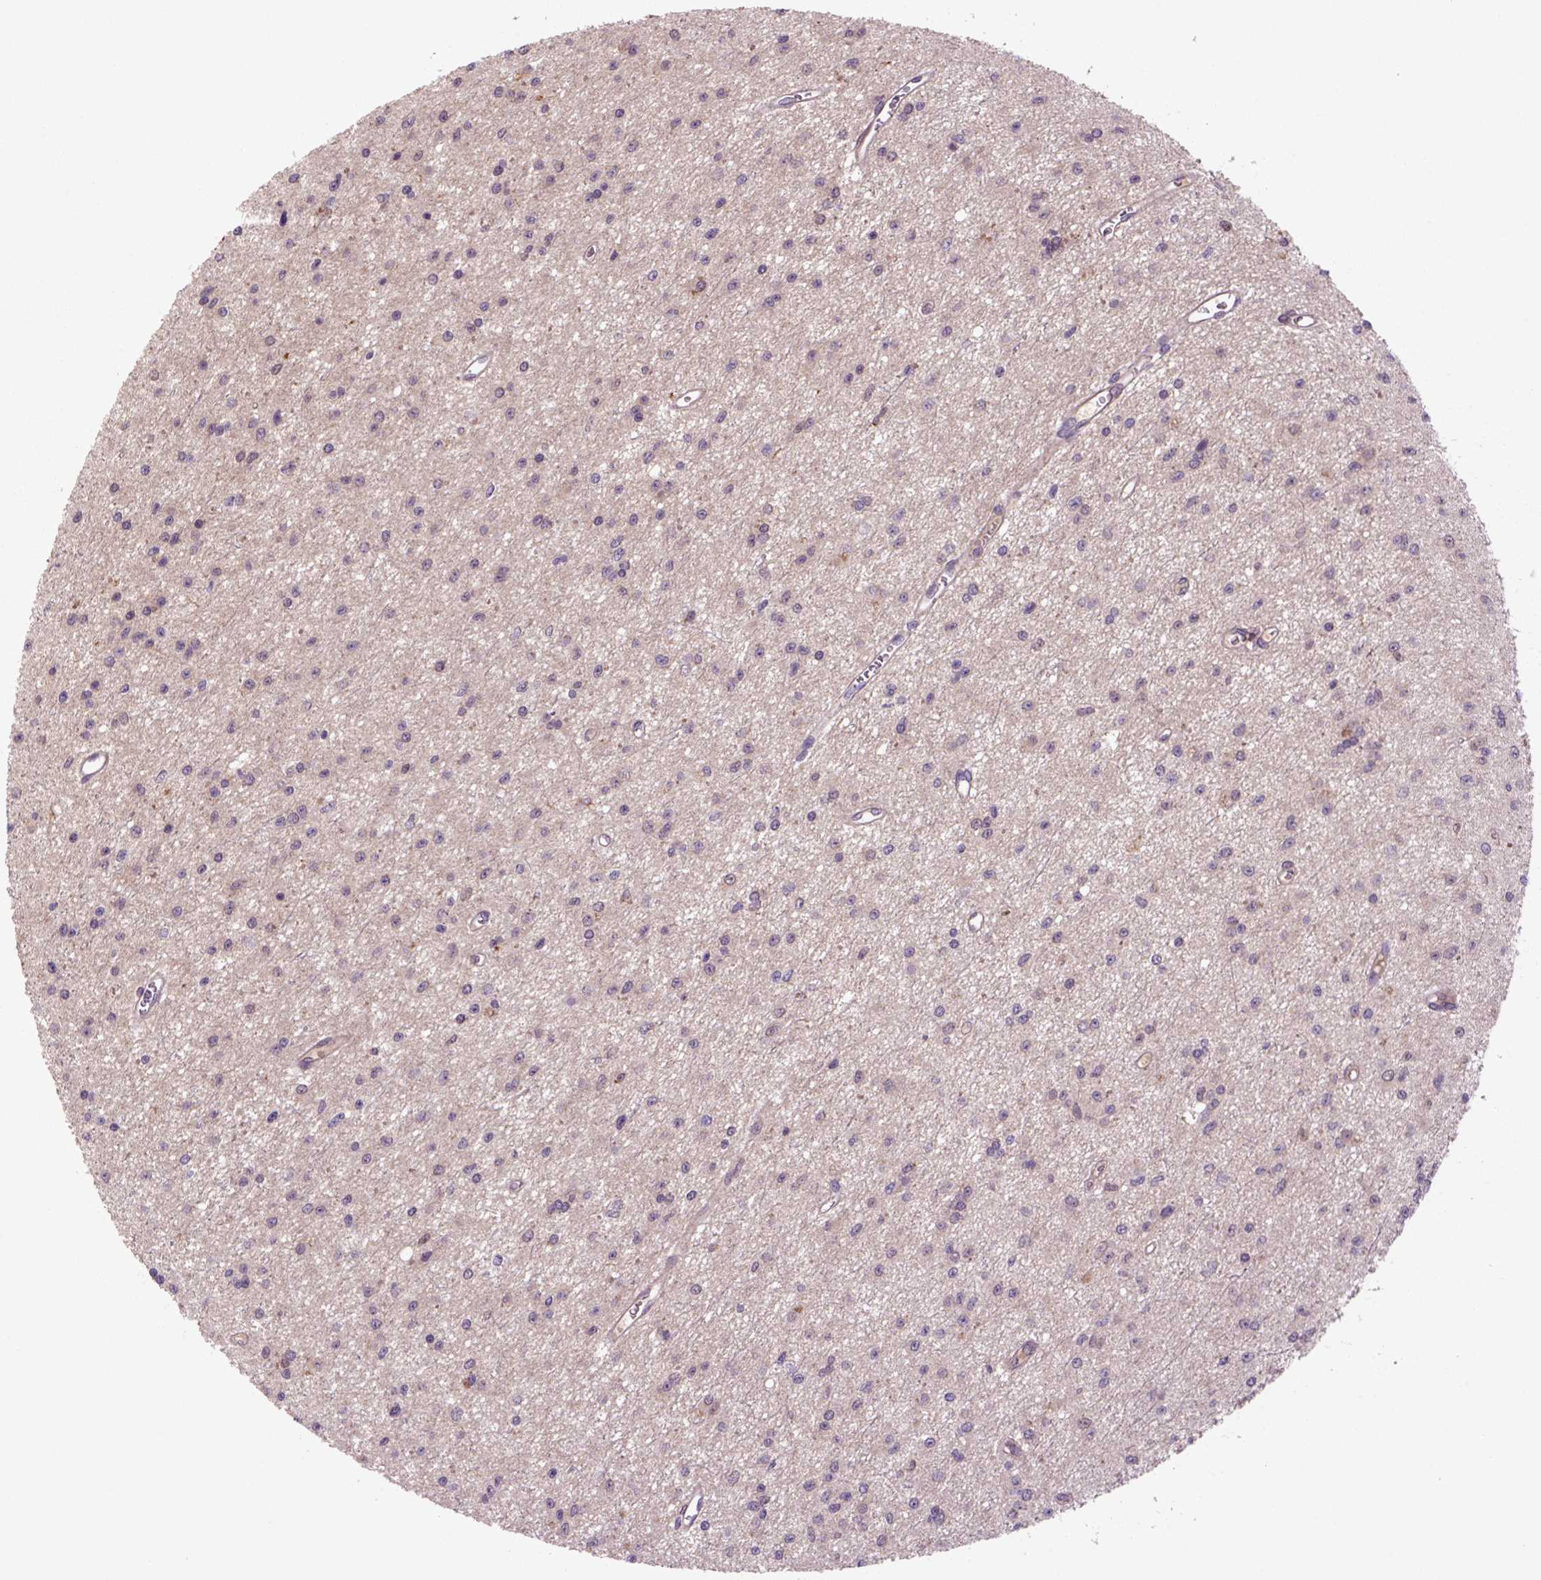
{"staining": {"intensity": "negative", "quantity": "none", "location": "none"}, "tissue": "glioma", "cell_type": "Tumor cells", "image_type": "cancer", "snomed": [{"axis": "morphology", "description": "Glioma, malignant, Low grade"}, {"axis": "topography", "description": "Brain"}], "caption": "Immunohistochemistry of glioma demonstrates no expression in tumor cells.", "gene": "HSPBP1", "patient": {"sex": "female", "age": 45}}